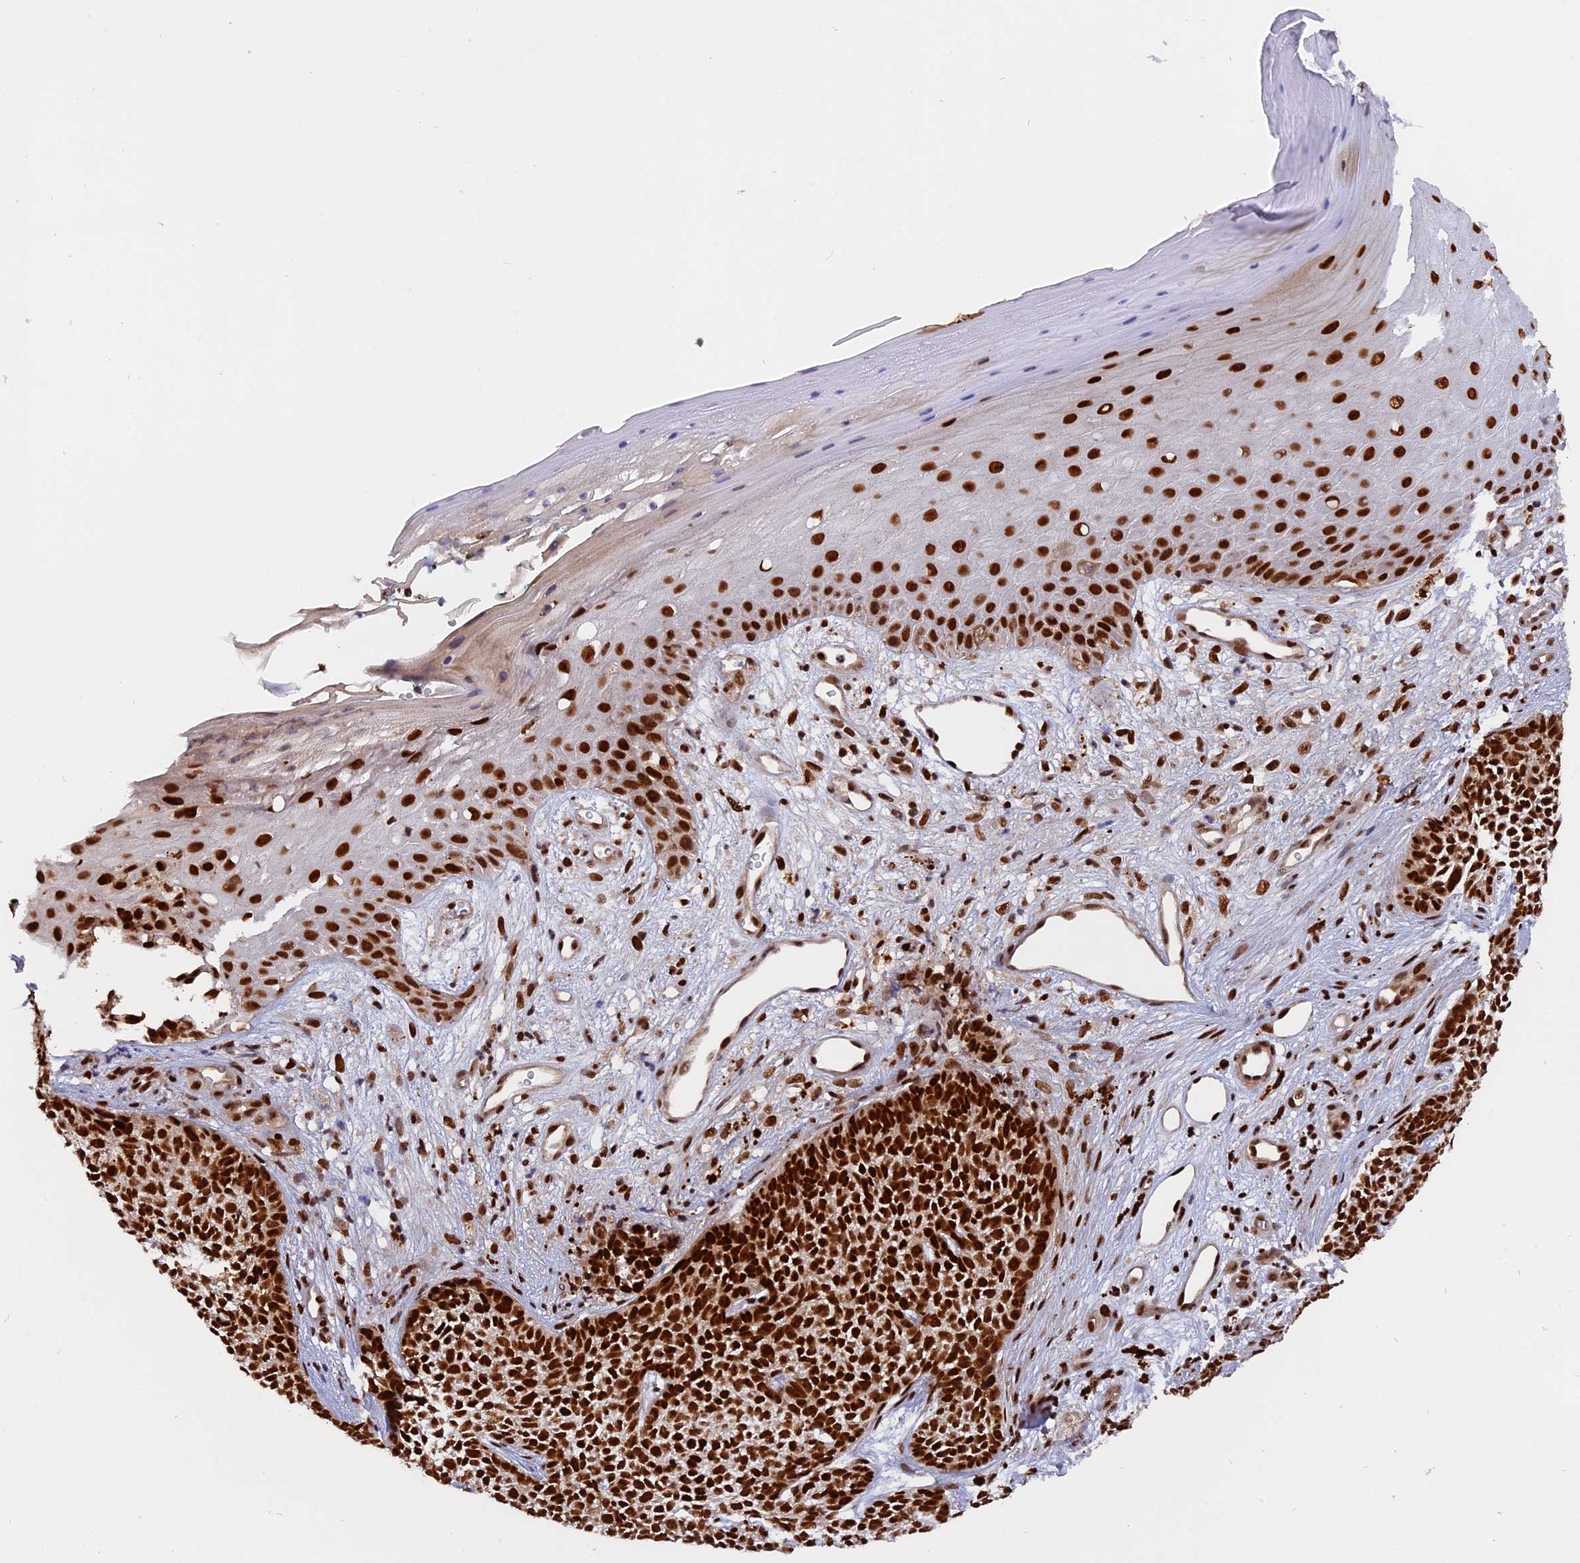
{"staining": {"intensity": "strong", "quantity": ">75%", "location": "nuclear"}, "tissue": "skin cancer", "cell_type": "Tumor cells", "image_type": "cancer", "snomed": [{"axis": "morphology", "description": "Basal cell carcinoma"}, {"axis": "topography", "description": "Skin"}], "caption": "There is high levels of strong nuclear positivity in tumor cells of basal cell carcinoma (skin), as demonstrated by immunohistochemical staining (brown color).", "gene": "RAMAC", "patient": {"sex": "female", "age": 84}}